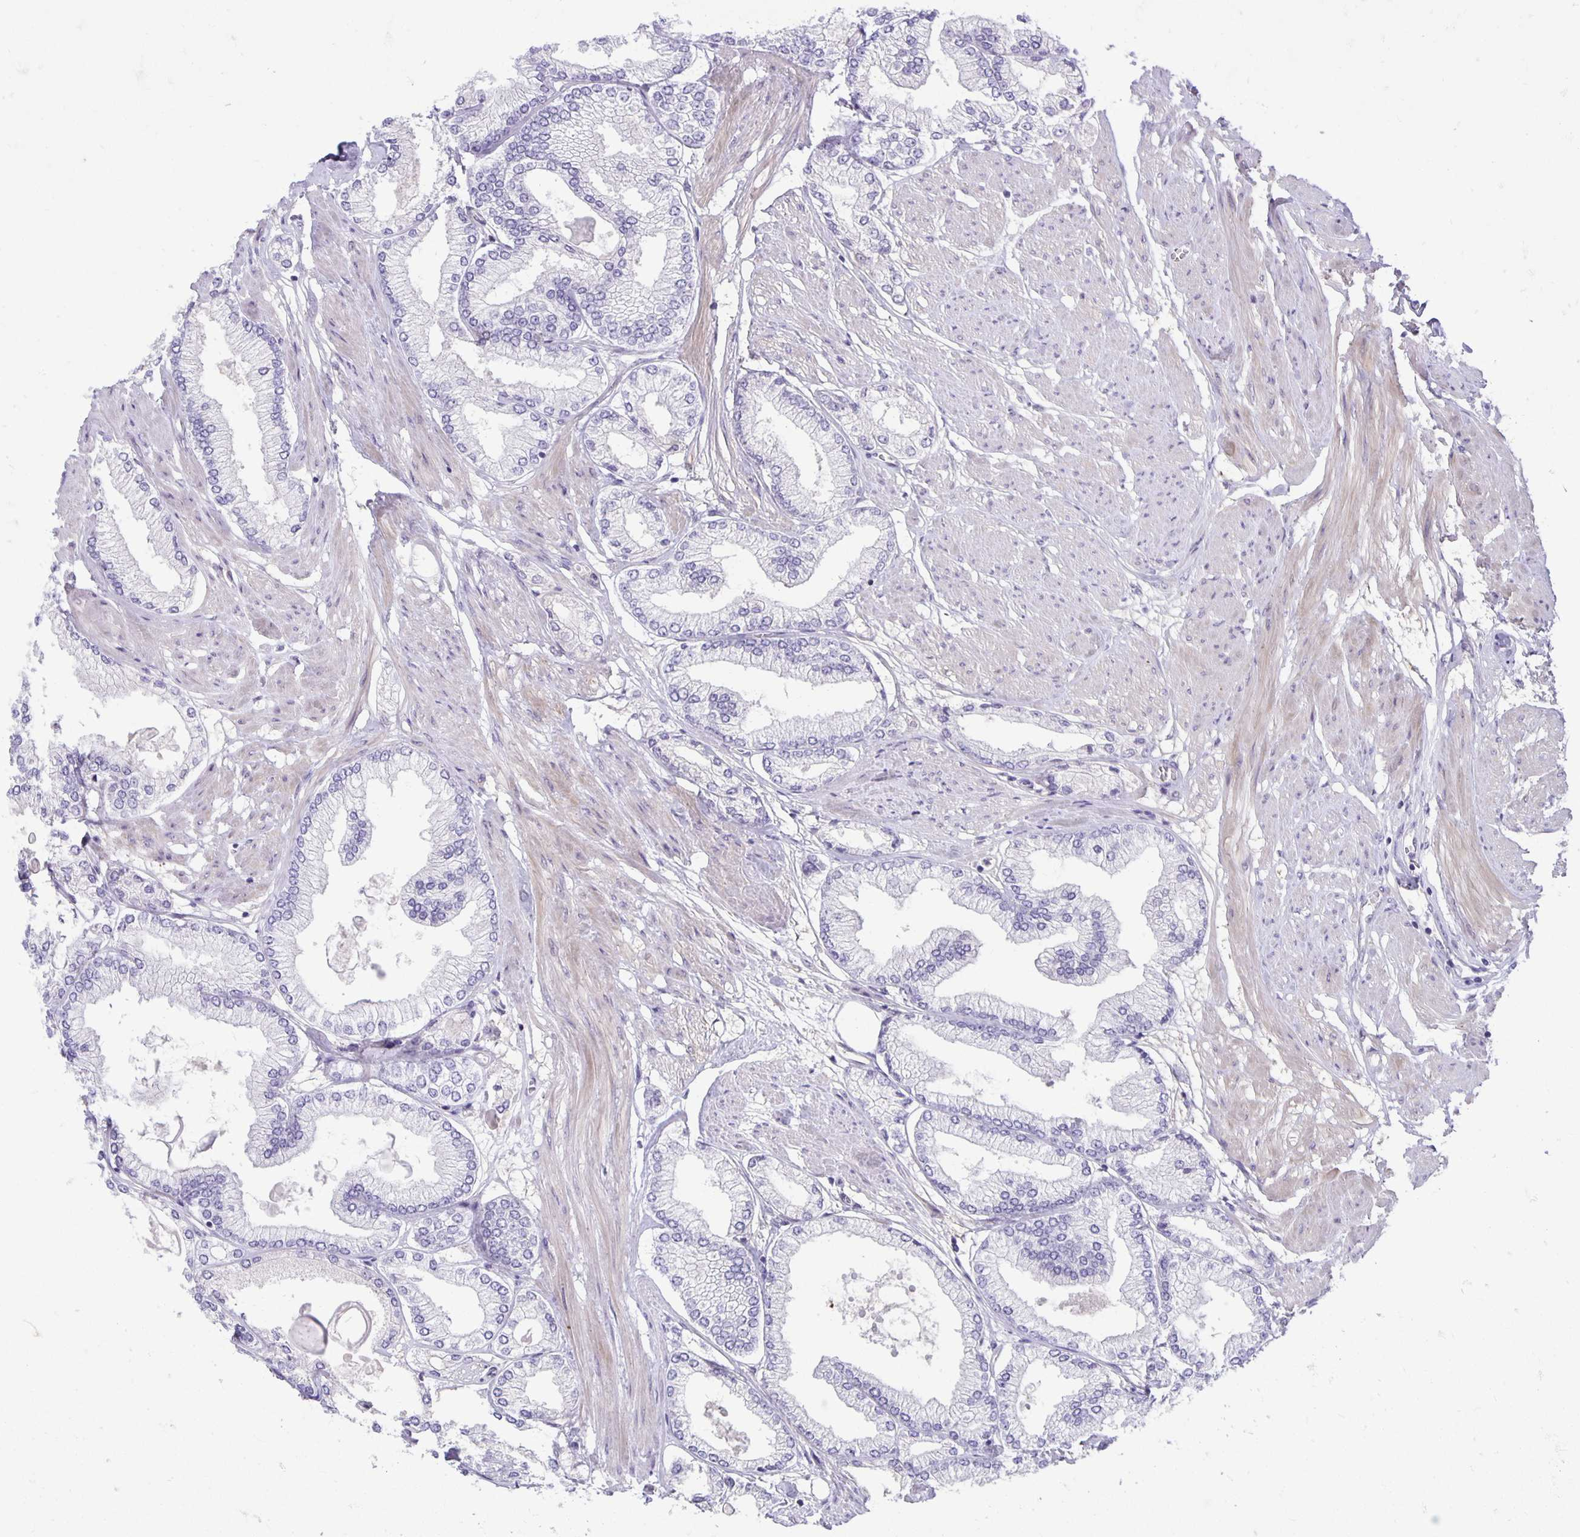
{"staining": {"intensity": "negative", "quantity": "none", "location": "none"}, "tissue": "prostate cancer", "cell_type": "Tumor cells", "image_type": "cancer", "snomed": [{"axis": "morphology", "description": "Adenocarcinoma, High grade"}, {"axis": "topography", "description": "Prostate"}], "caption": "Immunohistochemistry (IHC) of prostate cancer (high-grade adenocarcinoma) displays no staining in tumor cells.", "gene": "TAX1BP3", "patient": {"sex": "male", "age": 68}}